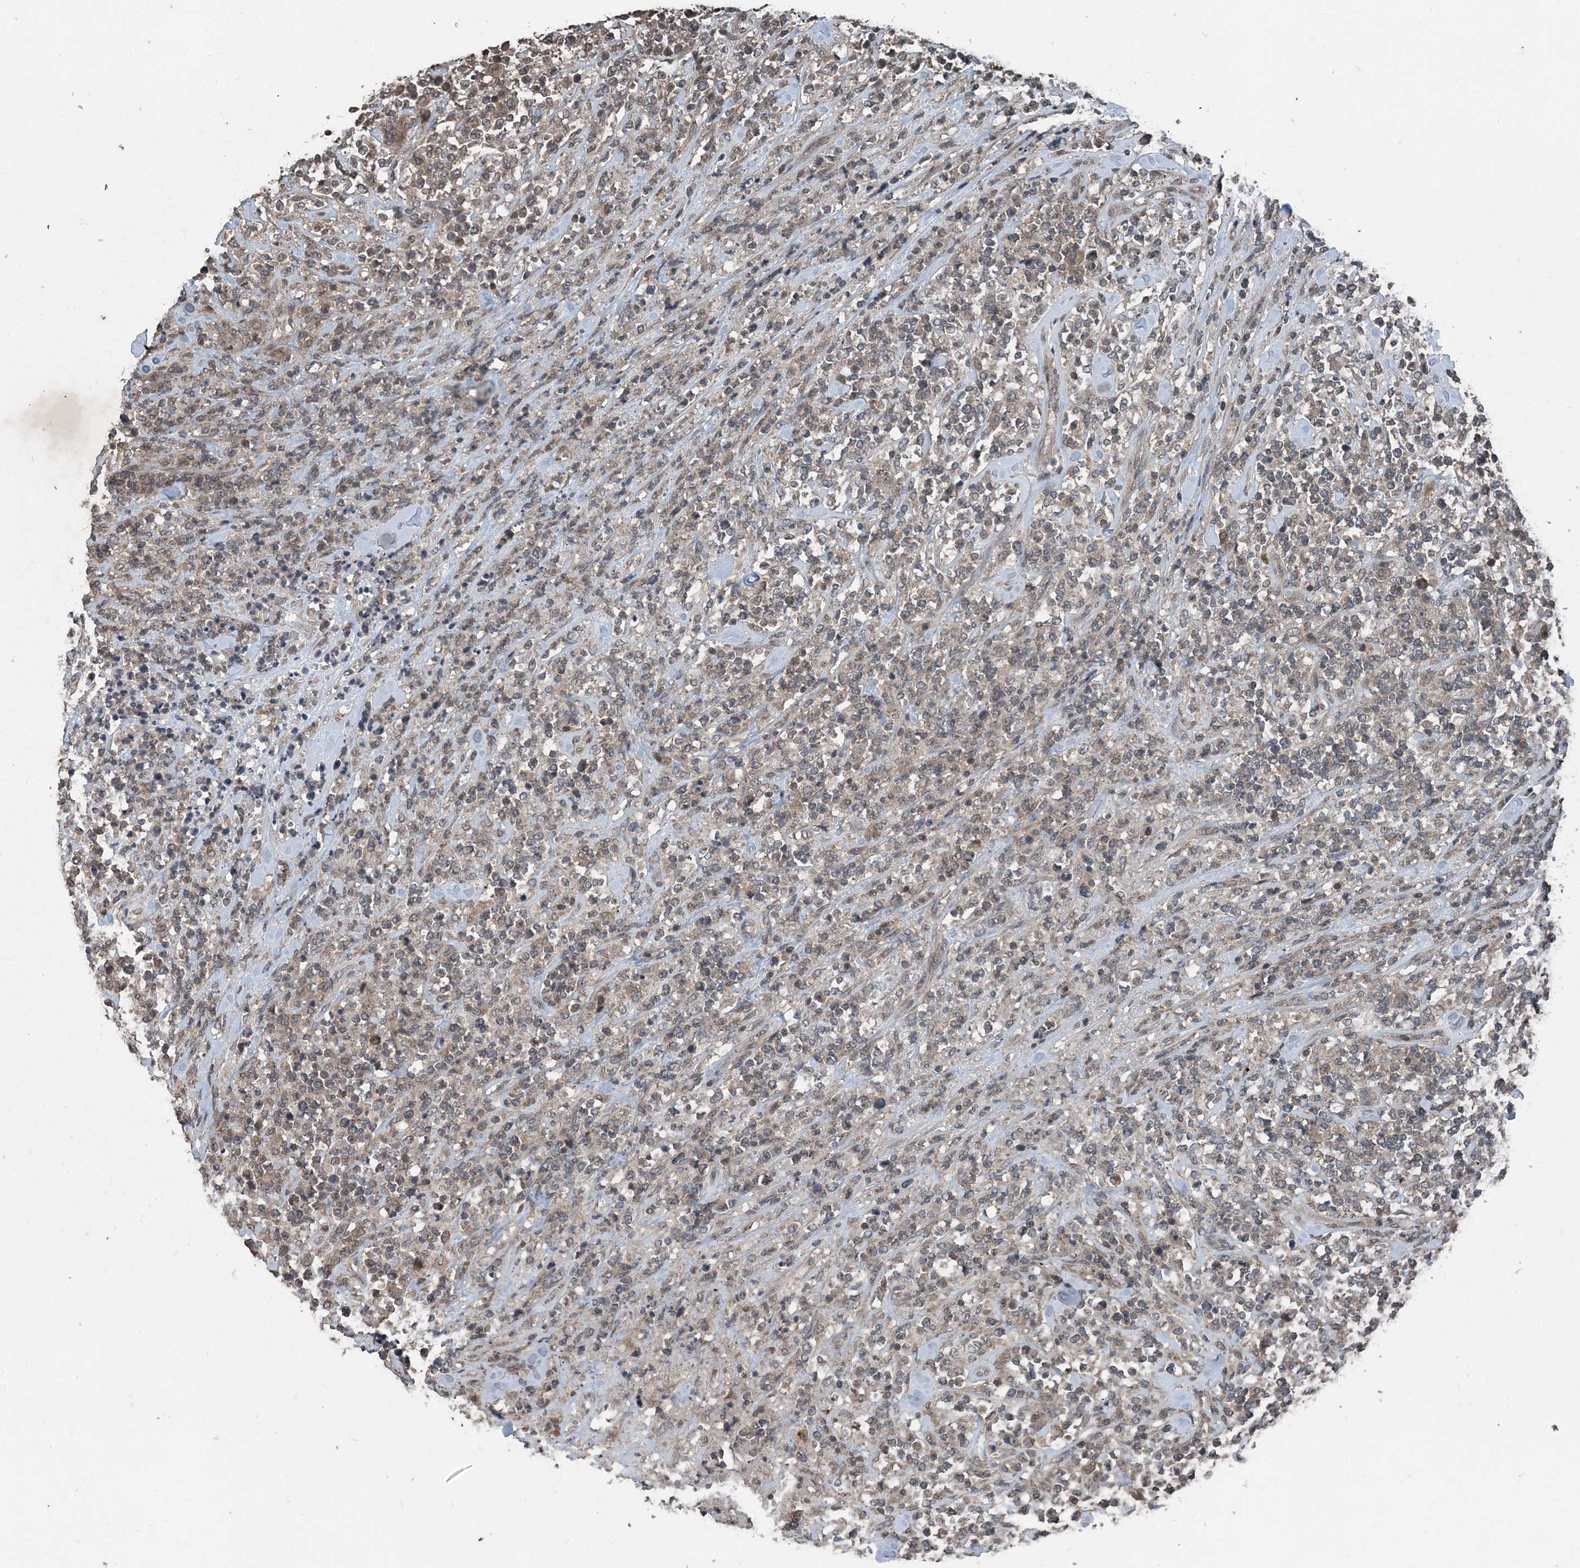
{"staining": {"intensity": "weak", "quantity": "<25%", "location": "cytoplasmic/membranous"}, "tissue": "lymphoma", "cell_type": "Tumor cells", "image_type": "cancer", "snomed": [{"axis": "morphology", "description": "Malignant lymphoma, non-Hodgkin's type, High grade"}, {"axis": "topography", "description": "Soft tissue"}], "caption": "DAB immunohistochemical staining of high-grade malignant lymphoma, non-Hodgkin's type displays no significant expression in tumor cells. (DAB (3,3'-diaminobenzidine) immunohistochemistry (IHC) with hematoxylin counter stain).", "gene": "CFL1", "patient": {"sex": "male", "age": 18}}